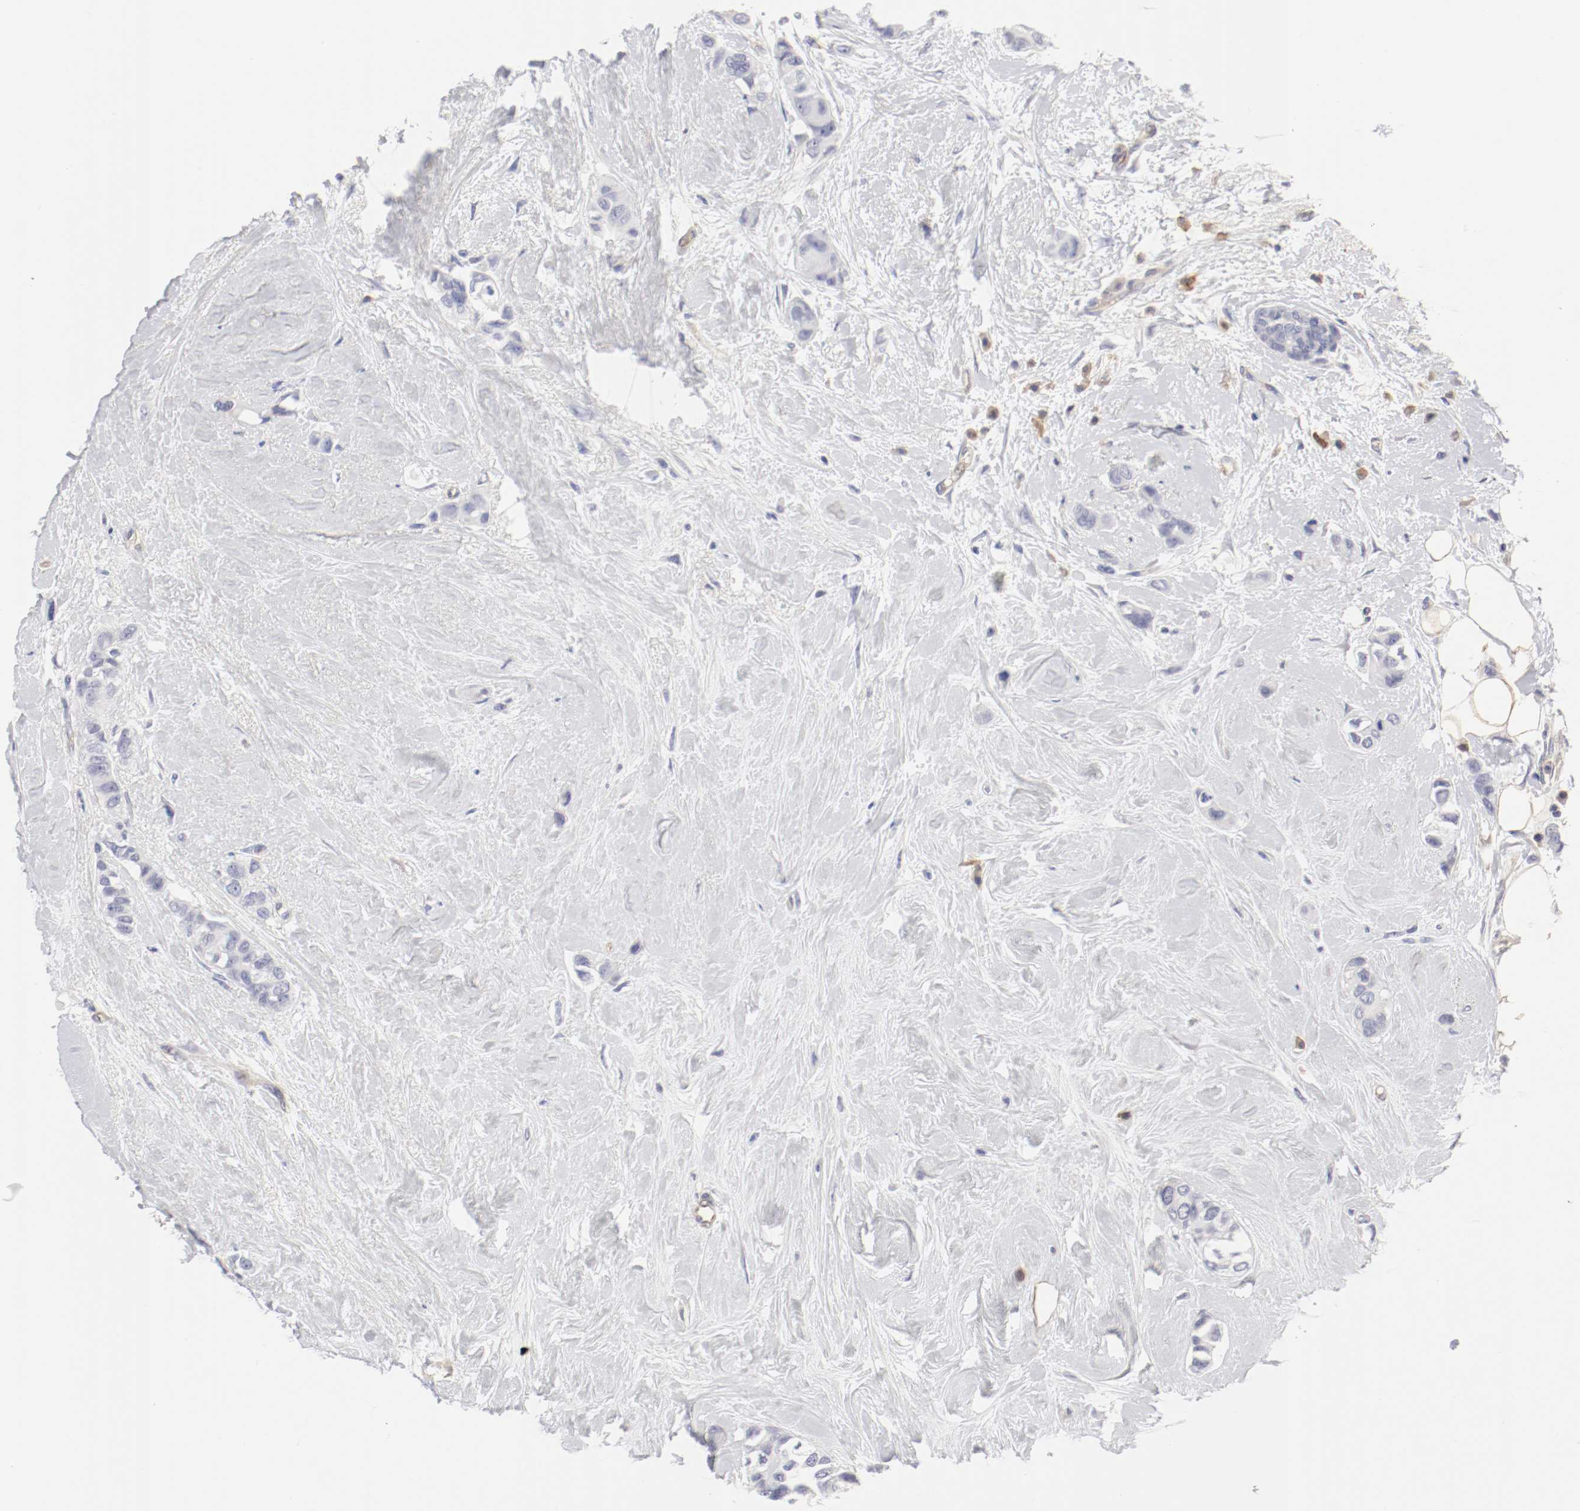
{"staining": {"intensity": "negative", "quantity": "none", "location": "none"}, "tissue": "breast cancer", "cell_type": "Tumor cells", "image_type": "cancer", "snomed": [{"axis": "morphology", "description": "Duct carcinoma"}, {"axis": "topography", "description": "Breast"}], "caption": "Protein analysis of breast cancer (invasive ductal carcinoma) demonstrates no significant staining in tumor cells. (Brightfield microscopy of DAB (3,3'-diaminobenzidine) IHC at high magnification).", "gene": "LAX1", "patient": {"sex": "female", "age": 51}}